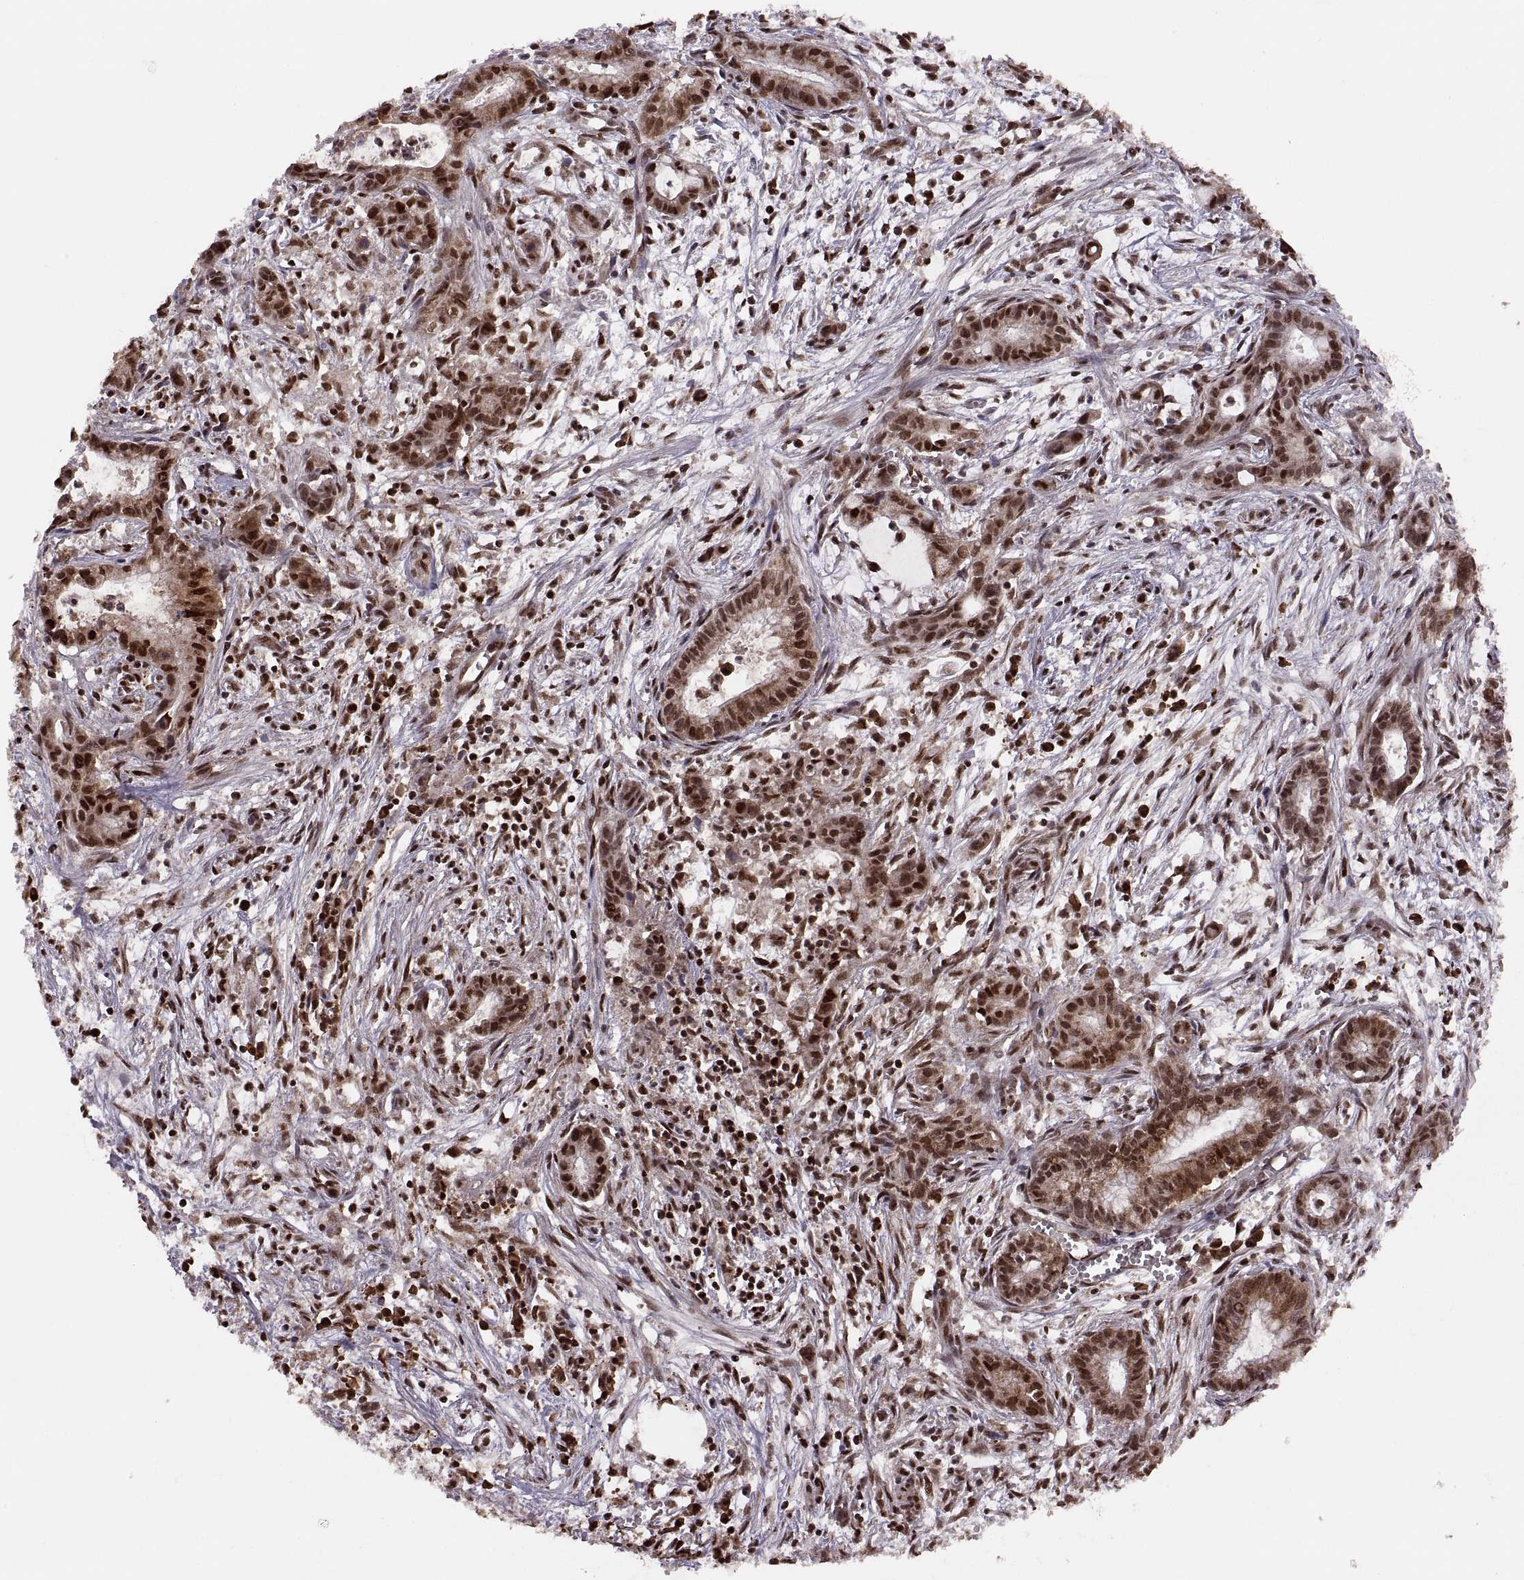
{"staining": {"intensity": "moderate", "quantity": "25%-75%", "location": "cytoplasmic/membranous,nuclear"}, "tissue": "pancreatic cancer", "cell_type": "Tumor cells", "image_type": "cancer", "snomed": [{"axis": "morphology", "description": "Adenocarcinoma, NOS"}, {"axis": "topography", "description": "Pancreas"}], "caption": "This is a histology image of immunohistochemistry staining of pancreatic cancer (adenocarcinoma), which shows moderate positivity in the cytoplasmic/membranous and nuclear of tumor cells.", "gene": "RFT1", "patient": {"sex": "male", "age": 48}}